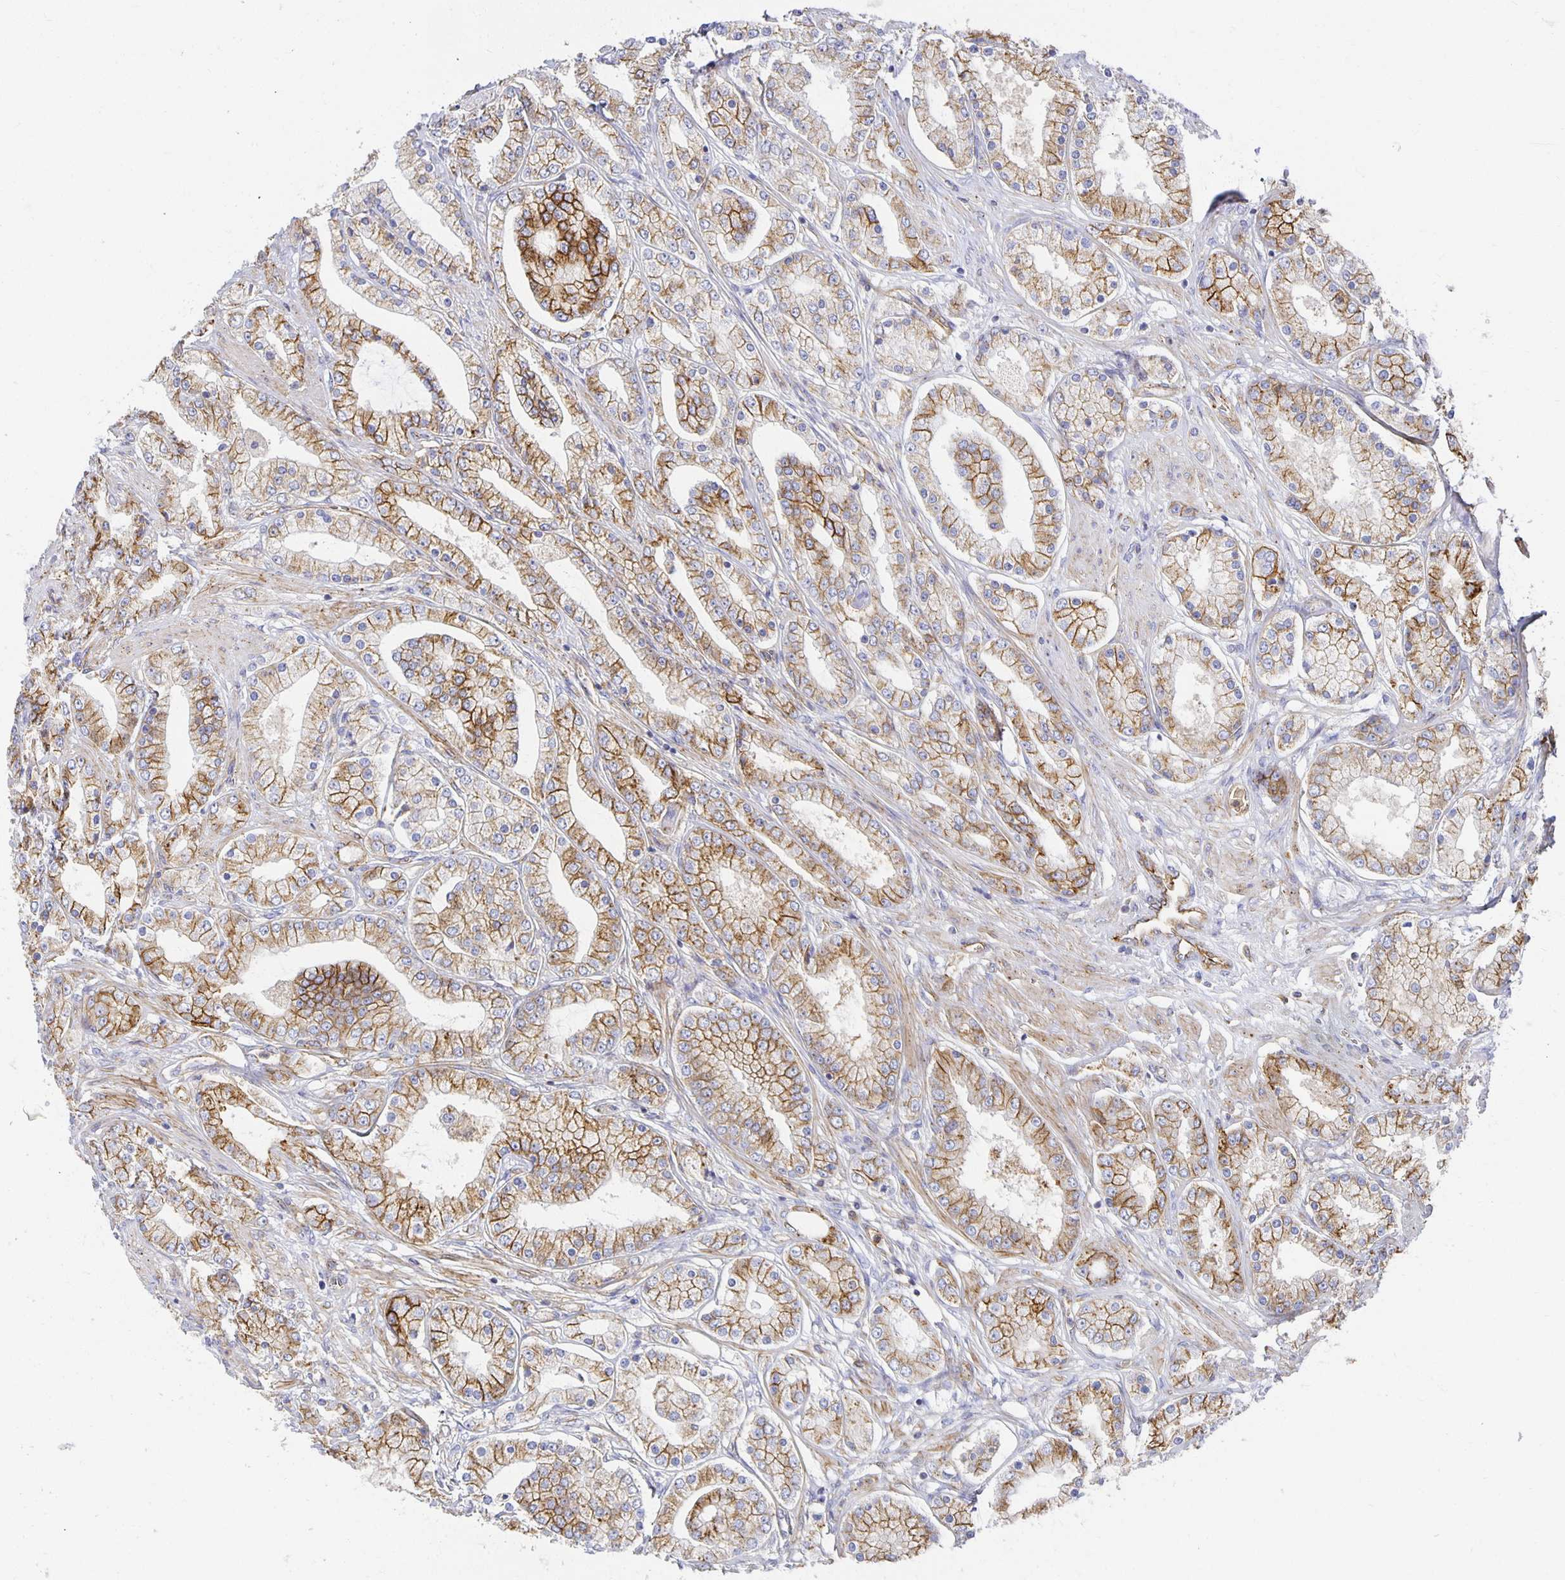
{"staining": {"intensity": "moderate", "quantity": ">75%", "location": "cytoplasmic/membranous"}, "tissue": "prostate cancer", "cell_type": "Tumor cells", "image_type": "cancer", "snomed": [{"axis": "morphology", "description": "Adenocarcinoma, High grade"}, {"axis": "topography", "description": "Prostate"}], "caption": "A histopathology image showing moderate cytoplasmic/membranous expression in about >75% of tumor cells in prostate cancer, as visualized by brown immunohistochemical staining.", "gene": "TAAR1", "patient": {"sex": "male", "age": 67}}